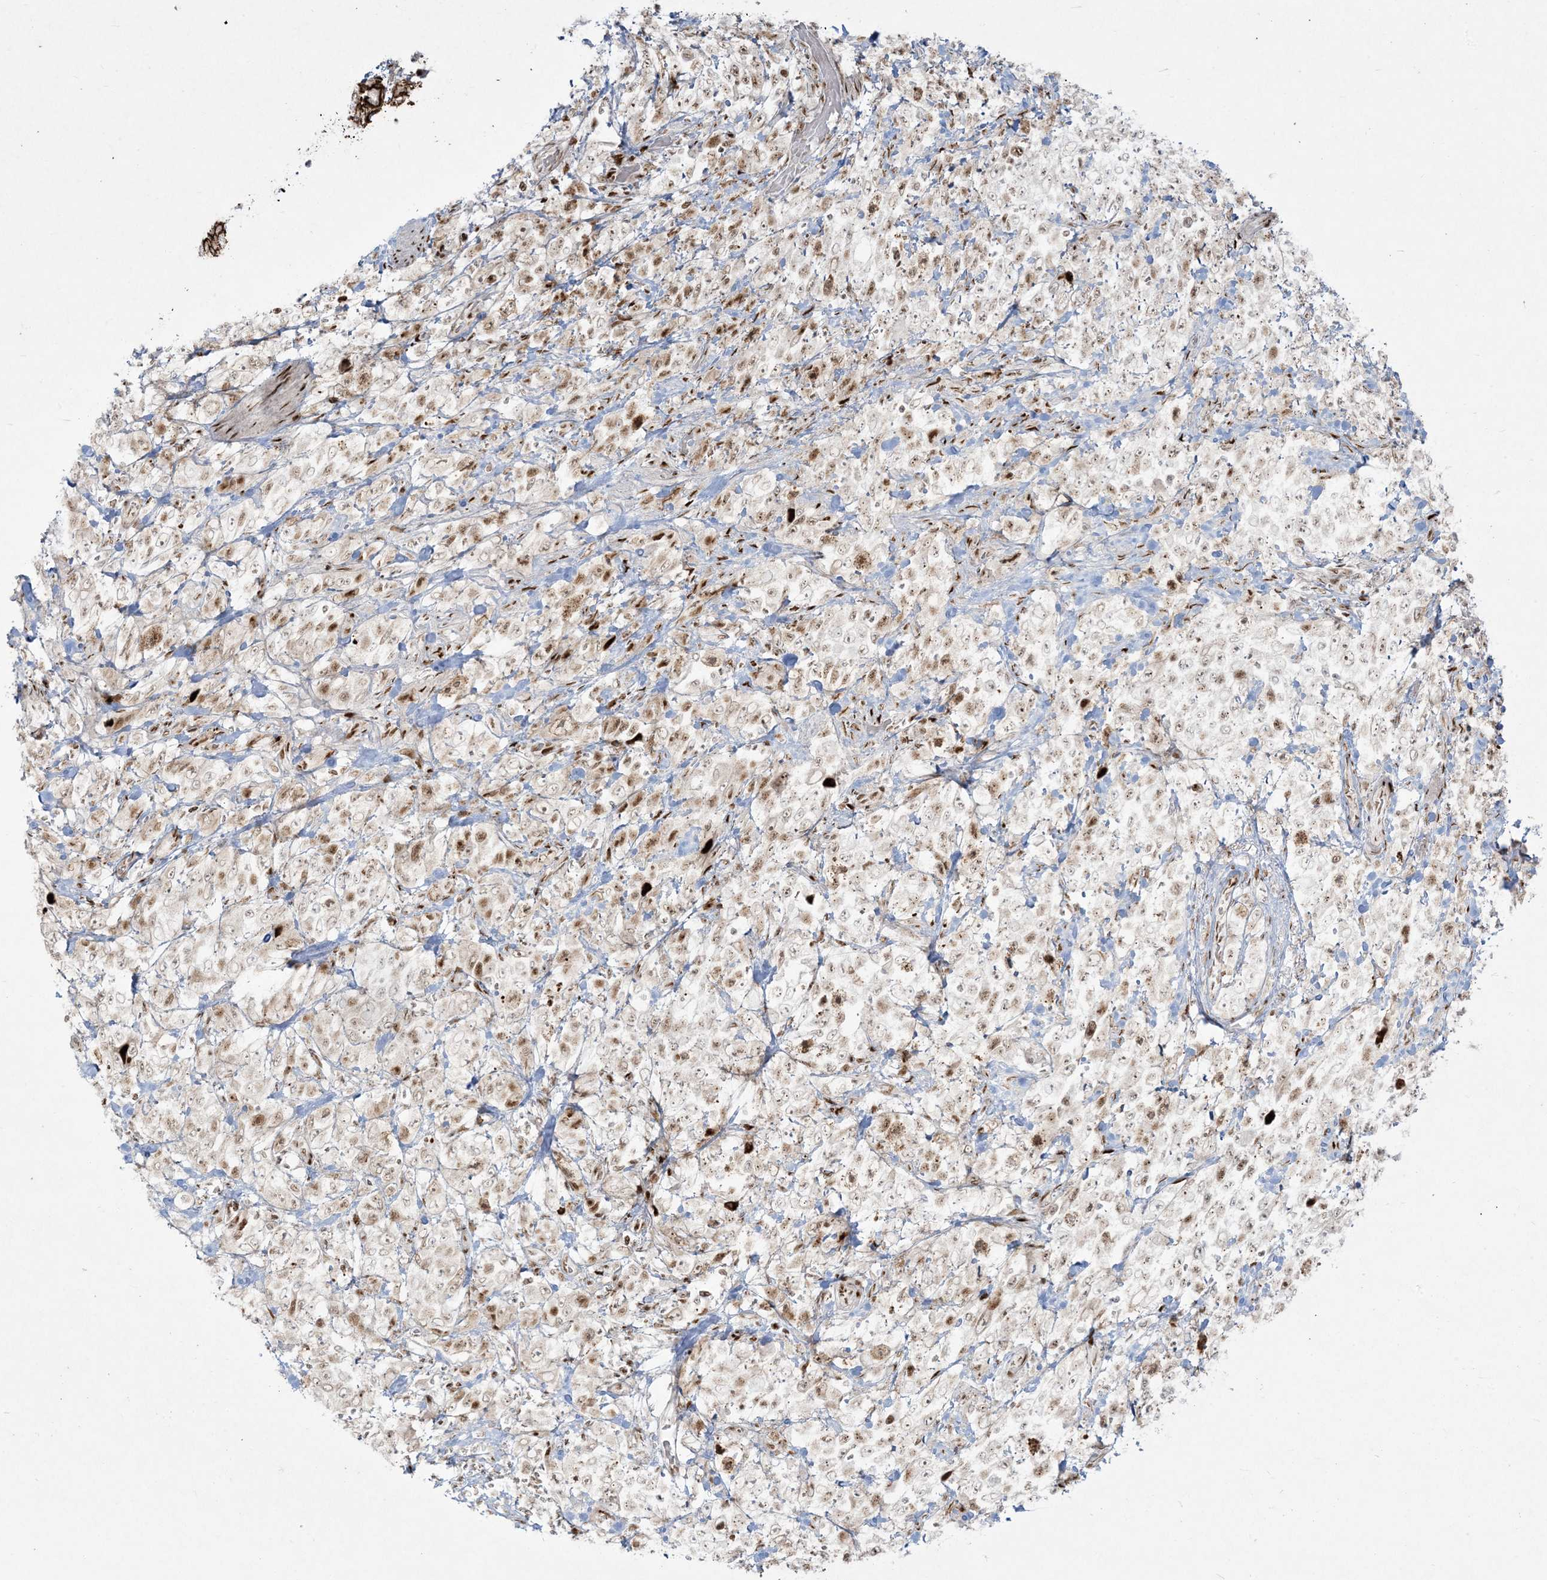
{"staining": {"intensity": "moderate", "quantity": "<25%", "location": "nuclear"}, "tissue": "stomach cancer", "cell_type": "Tumor cells", "image_type": "cancer", "snomed": [{"axis": "morphology", "description": "Normal tissue, NOS"}, {"axis": "morphology", "description": "Adenocarcinoma, NOS"}, {"axis": "topography", "description": "Lymph node"}, {"axis": "topography", "description": "Stomach"}], "caption": "Stomach cancer (adenocarcinoma) stained with immunohistochemistry demonstrates moderate nuclear positivity in approximately <25% of tumor cells.", "gene": "RBM10", "patient": {"sex": "male", "age": 48}}